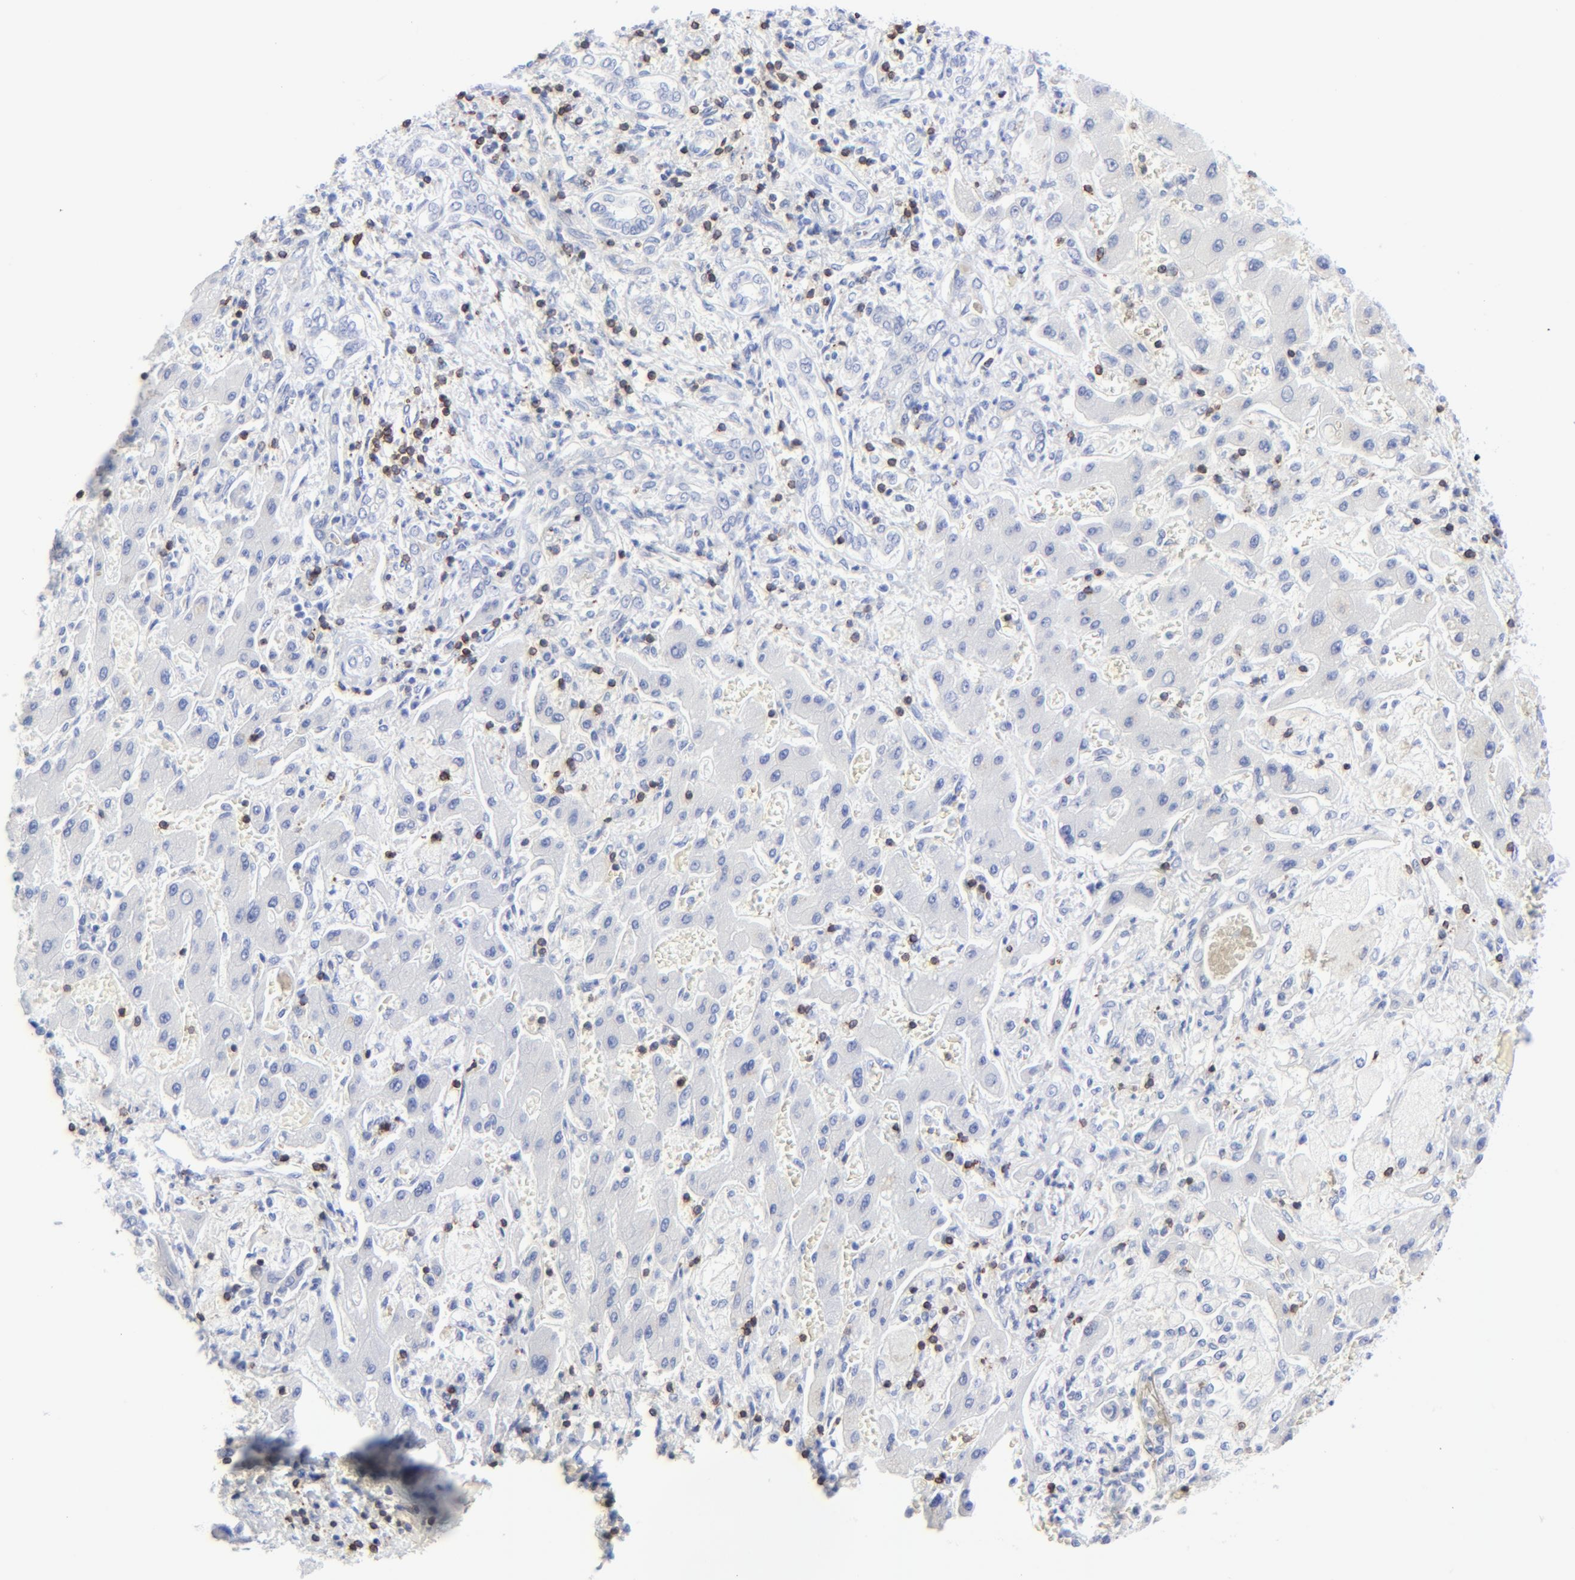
{"staining": {"intensity": "negative", "quantity": "none", "location": "none"}, "tissue": "liver cancer", "cell_type": "Tumor cells", "image_type": "cancer", "snomed": [{"axis": "morphology", "description": "Cholangiocarcinoma"}, {"axis": "topography", "description": "Liver"}], "caption": "This photomicrograph is of liver cancer (cholangiocarcinoma) stained with immunohistochemistry (IHC) to label a protein in brown with the nuclei are counter-stained blue. There is no staining in tumor cells.", "gene": "LCK", "patient": {"sex": "male", "age": 50}}